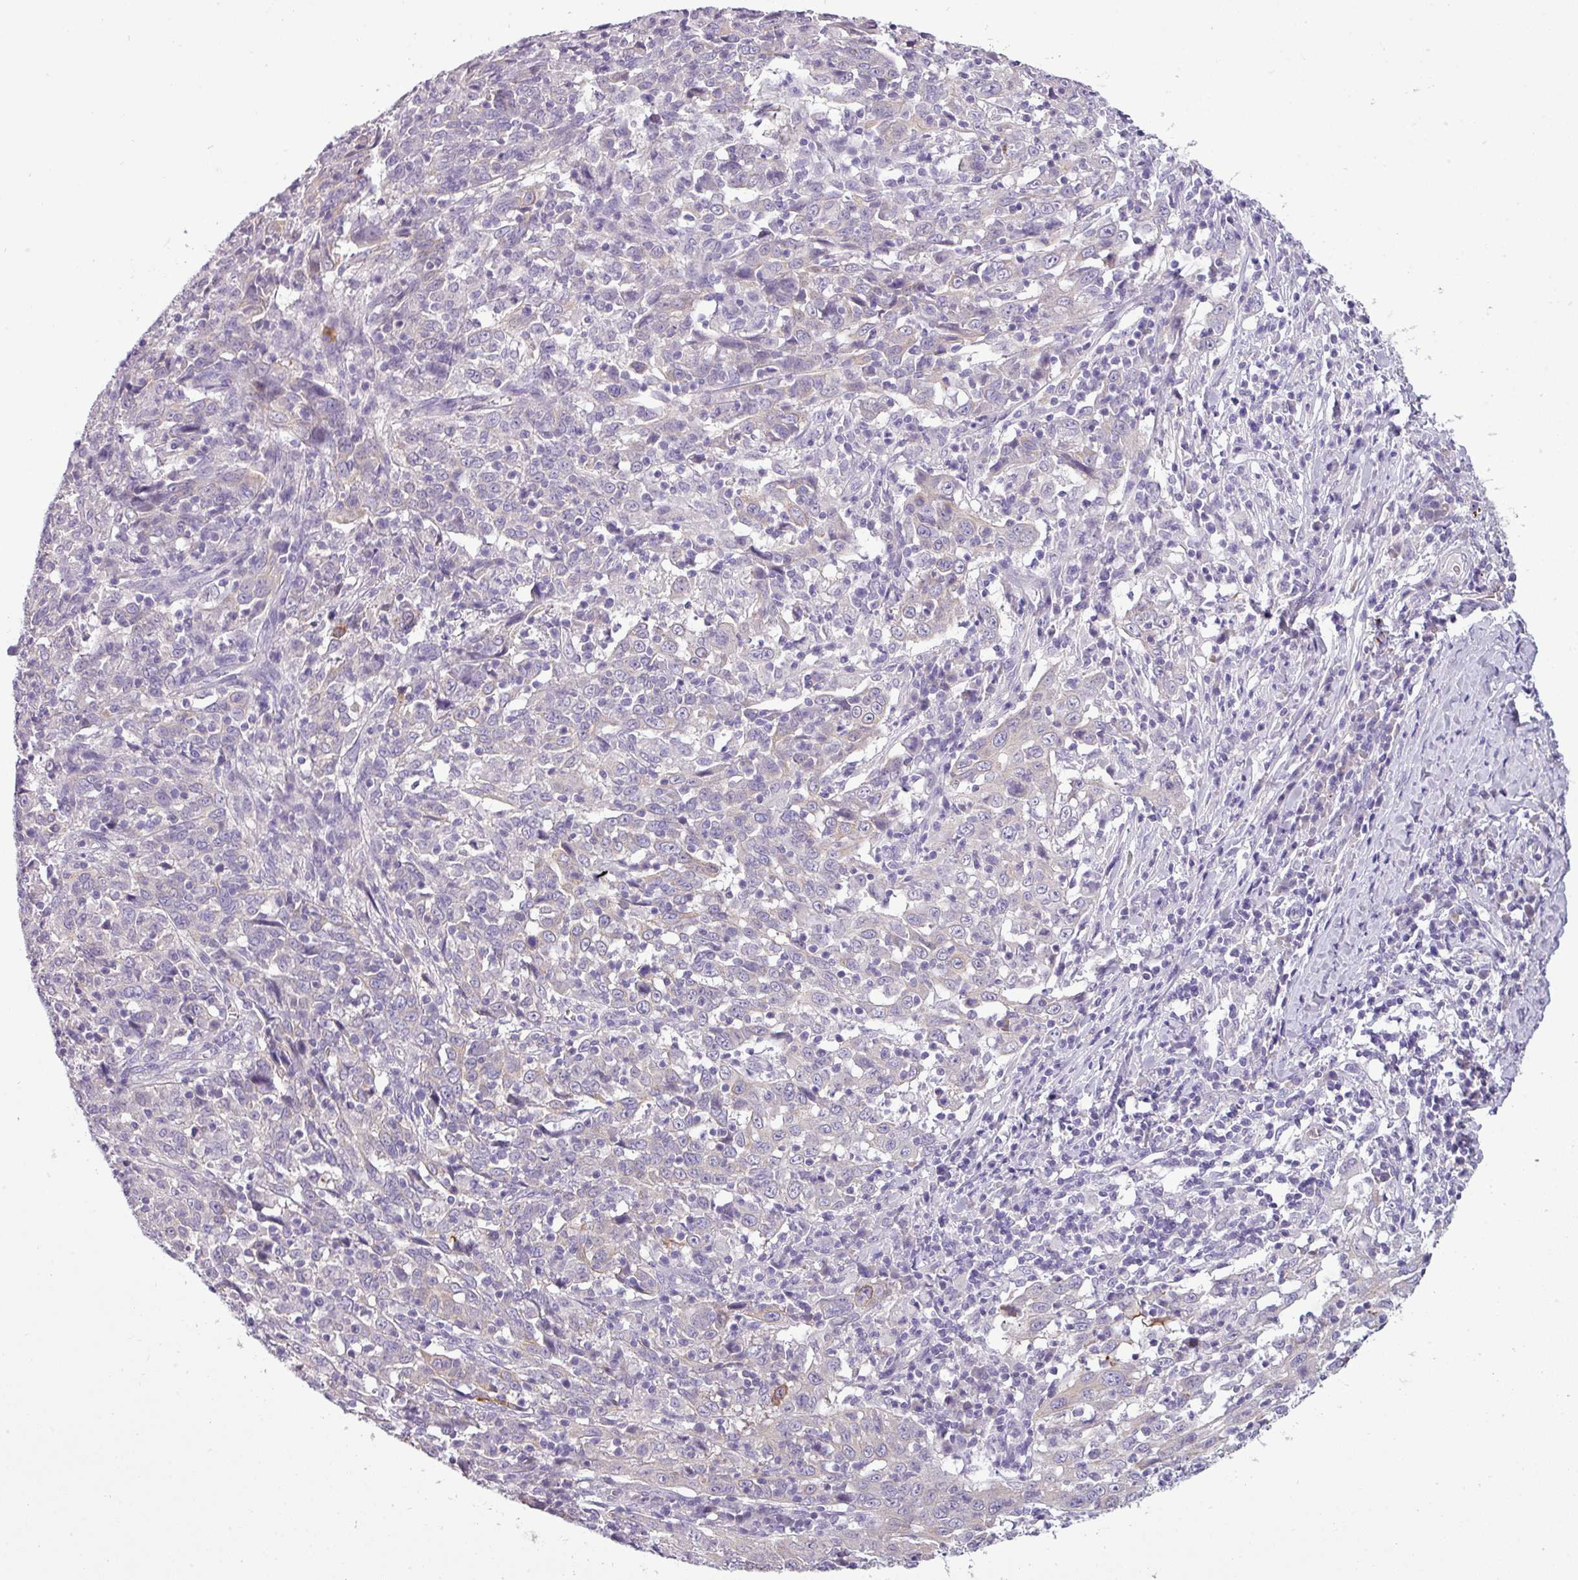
{"staining": {"intensity": "negative", "quantity": "none", "location": "none"}, "tissue": "cervical cancer", "cell_type": "Tumor cells", "image_type": "cancer", "snomed": [{"axis": "morphology", "description": "Squamous cell carcinoma, NOS"}, {"axis": "topography", "description": "Cervix"}], "caption": "Histopathology image shows no significant protein positivity in tumor cells of cervical cancer (squamous cell carcinoma). (Stains: DAB (3,3'-diaminobenzidine) IHC with hematoxylin counter stain, Microscopy: brightfield microscopy at high magnification).", "gene": "DNAAF9", "patient": {"sex": "female", "age": 46}}